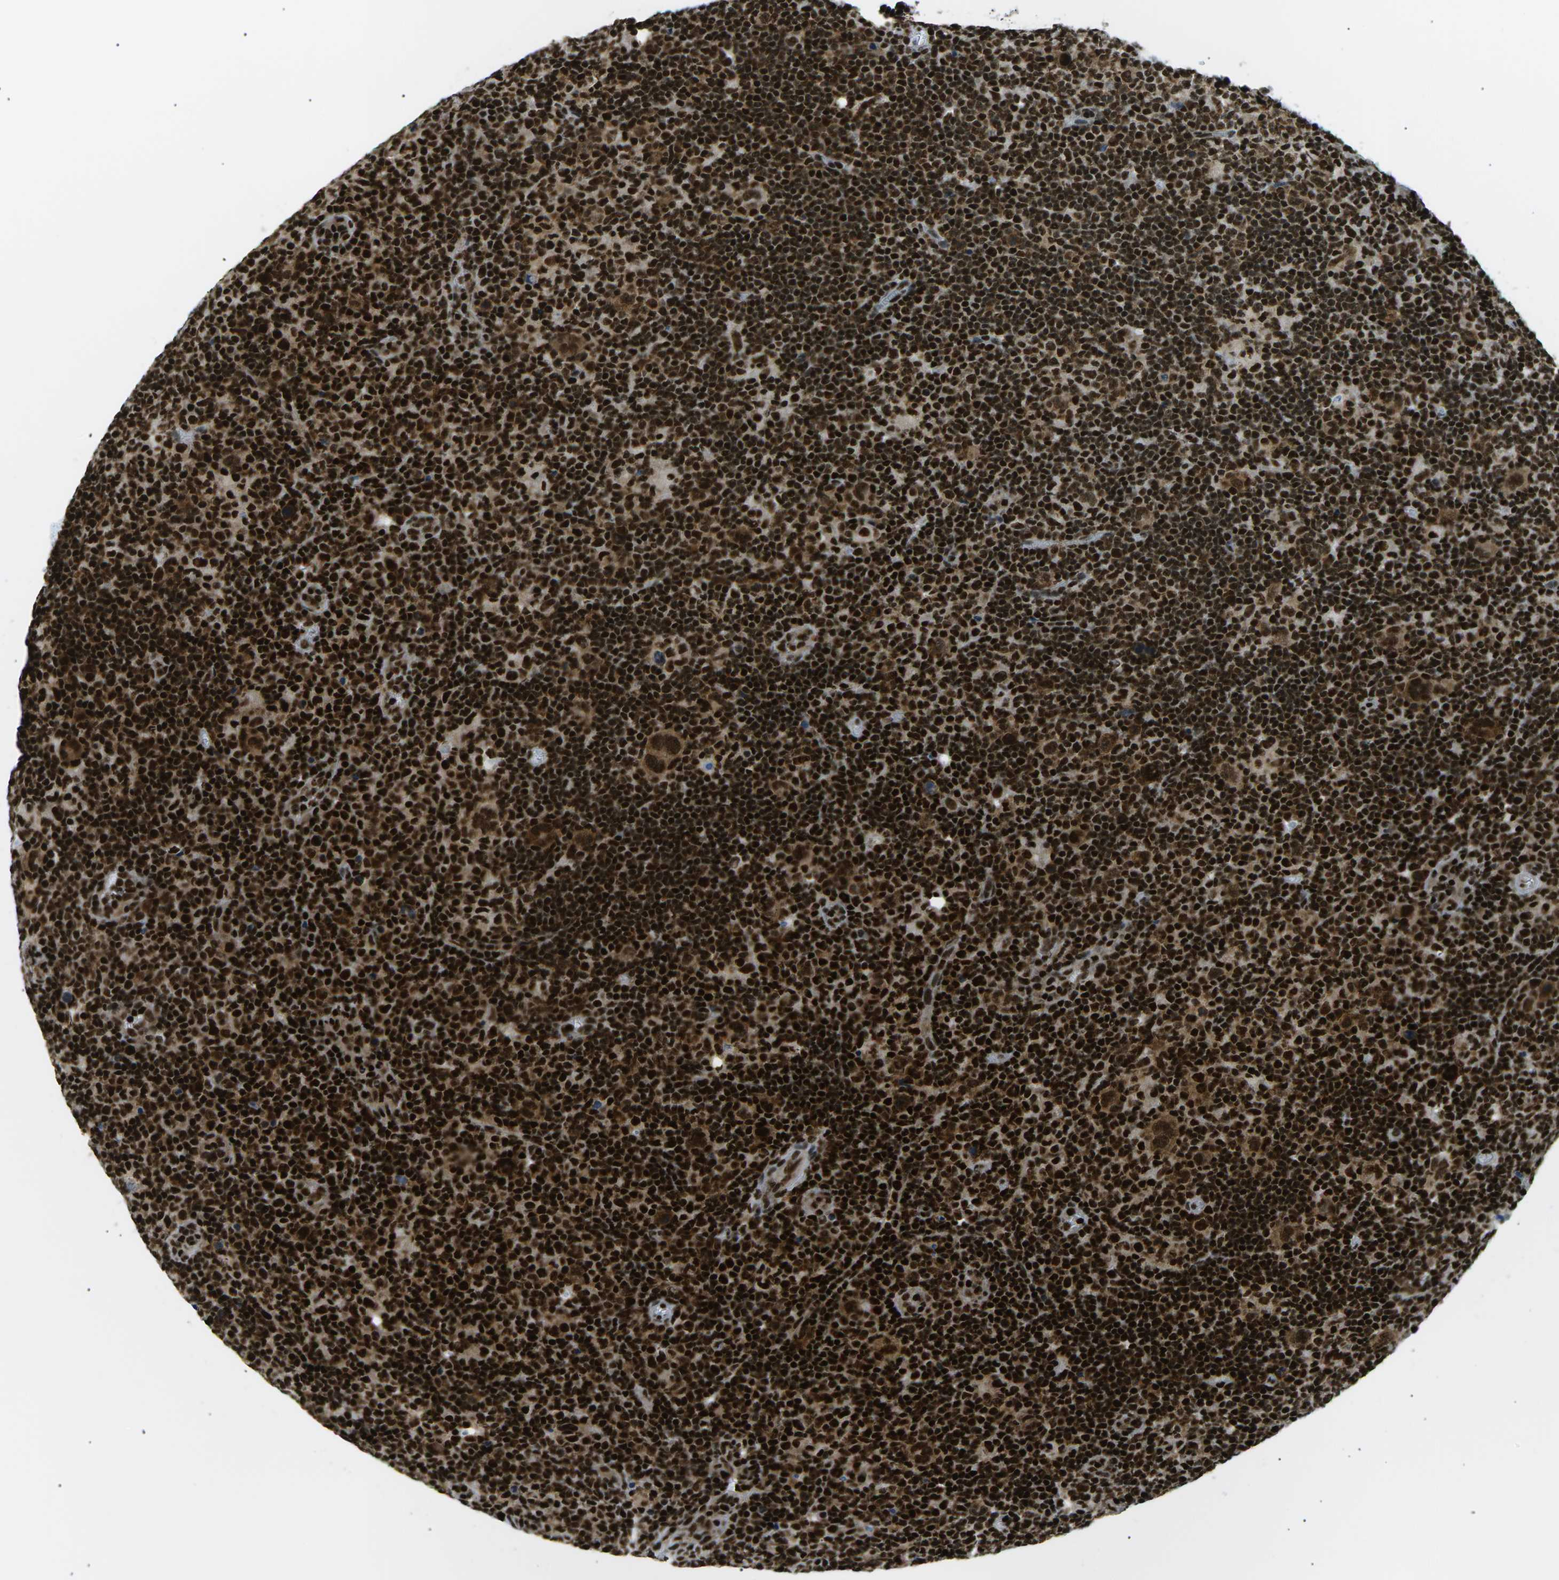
{"staining": {"intensity": "strong", "quantity": ">75%", "location": "cytoplasmic/membranous,nuclear"}, "tissue": "lymphoma", "cell_type": "Tumor cells", "image_type": "cancer", "snomed": [{"axis": "morphology", "description": "Hodgkin's disease, NOS"}, {"axis": "topography", "description": "Lymph node"}], "caption": "IHC image of human lymphoma stained for a protein (brown), which reveals high levels of strong cytoplasmic/membranous and nuclear staining in about >75% of tumor cells.", "gene": "RPA2", "patient": {"sex": "female", "age": 57}}